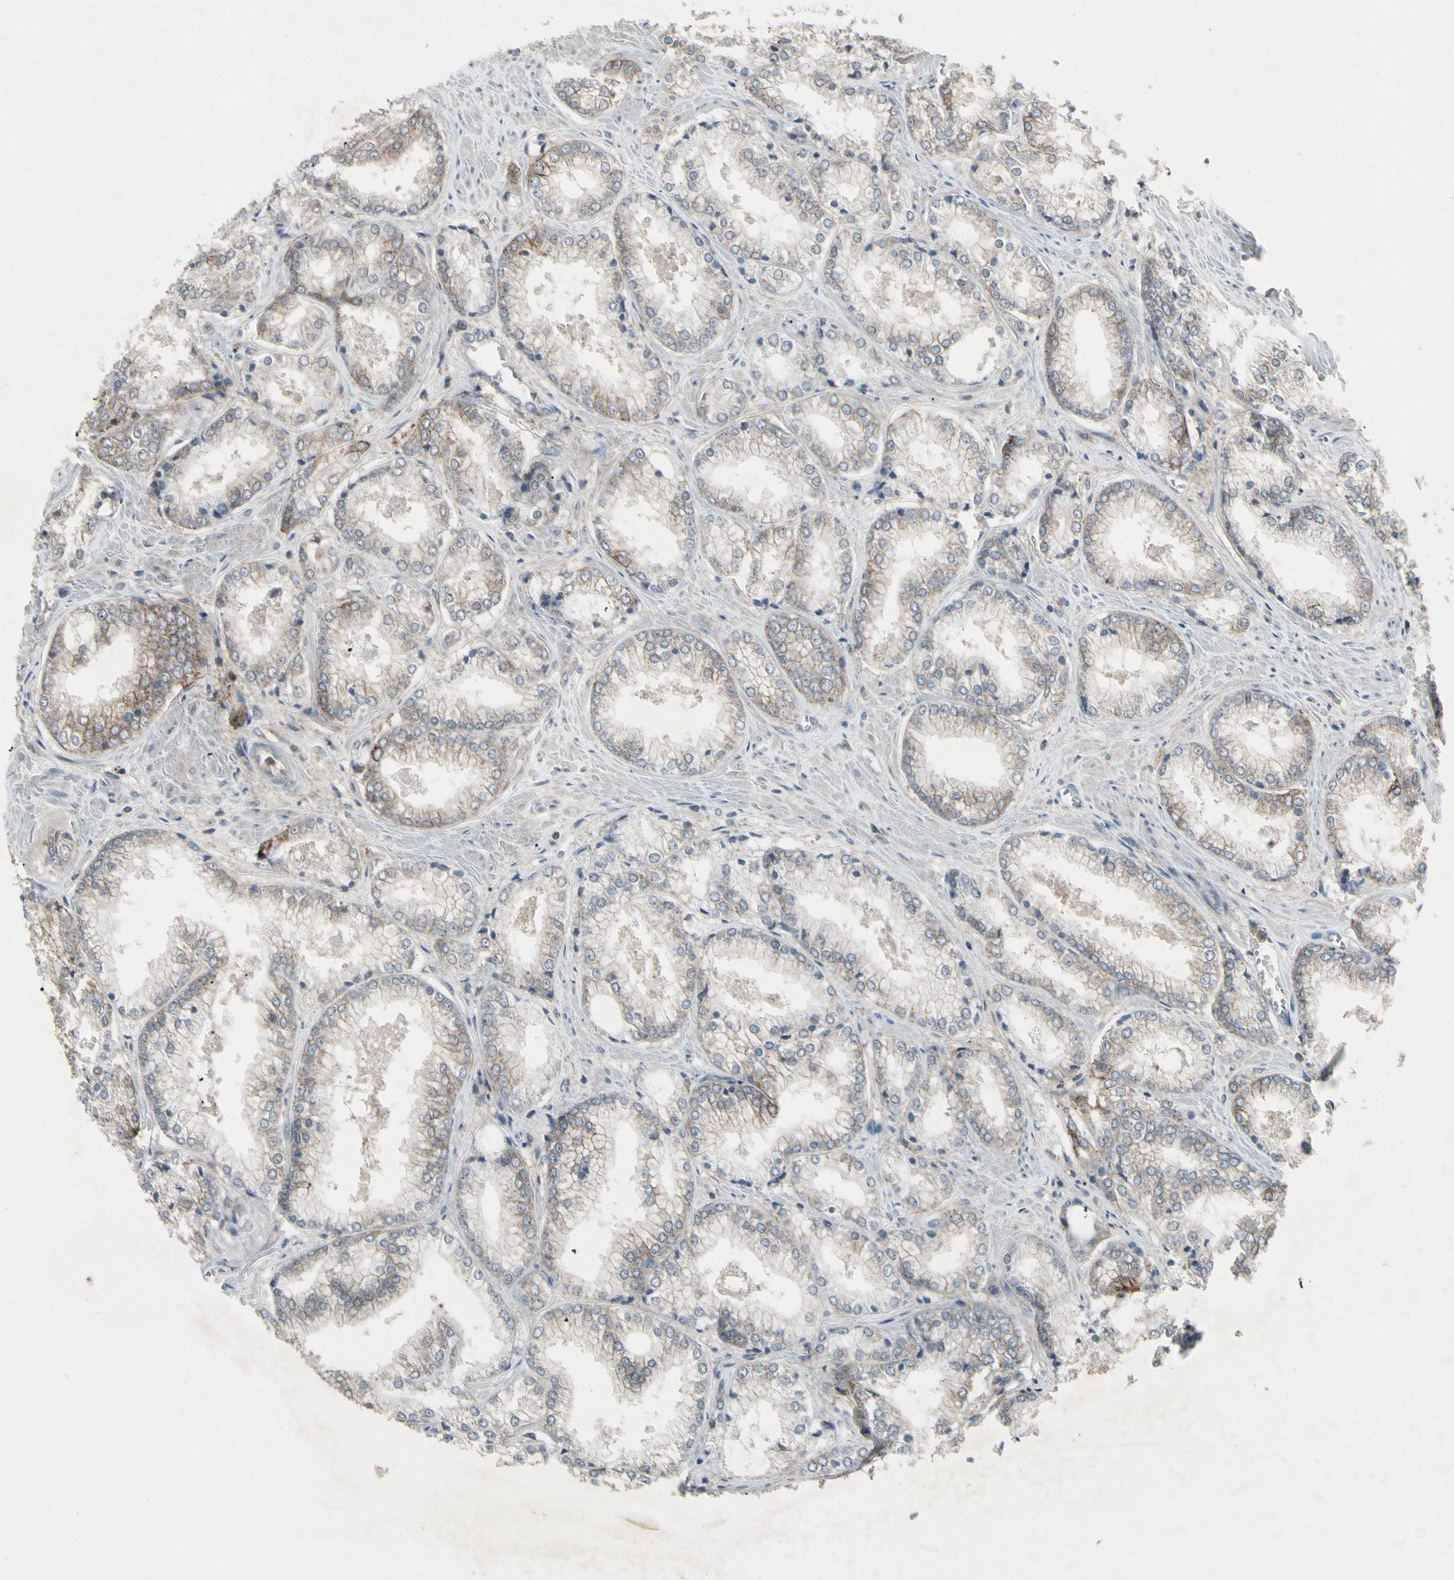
{"staining": {"intensity": "moderate", "quantity": "<25%", "location": "cytoplasmic/membranous"}, "tissue": "prostate cancer", "cell_type": "Tumor cells", "image_type": "cancer", "snomed": [{"axis": "morphology", "description": "Adenocarcinoma, Low grade"}, {"axis": "topography", "description": "Prostate"}], "caption": "Low-grade adenocarcinoma (prostate) stained with a protein marker displays moderate staining in tumor cells.", "gene": "NMI", "patient": {"sex": "male", "age": 64}}